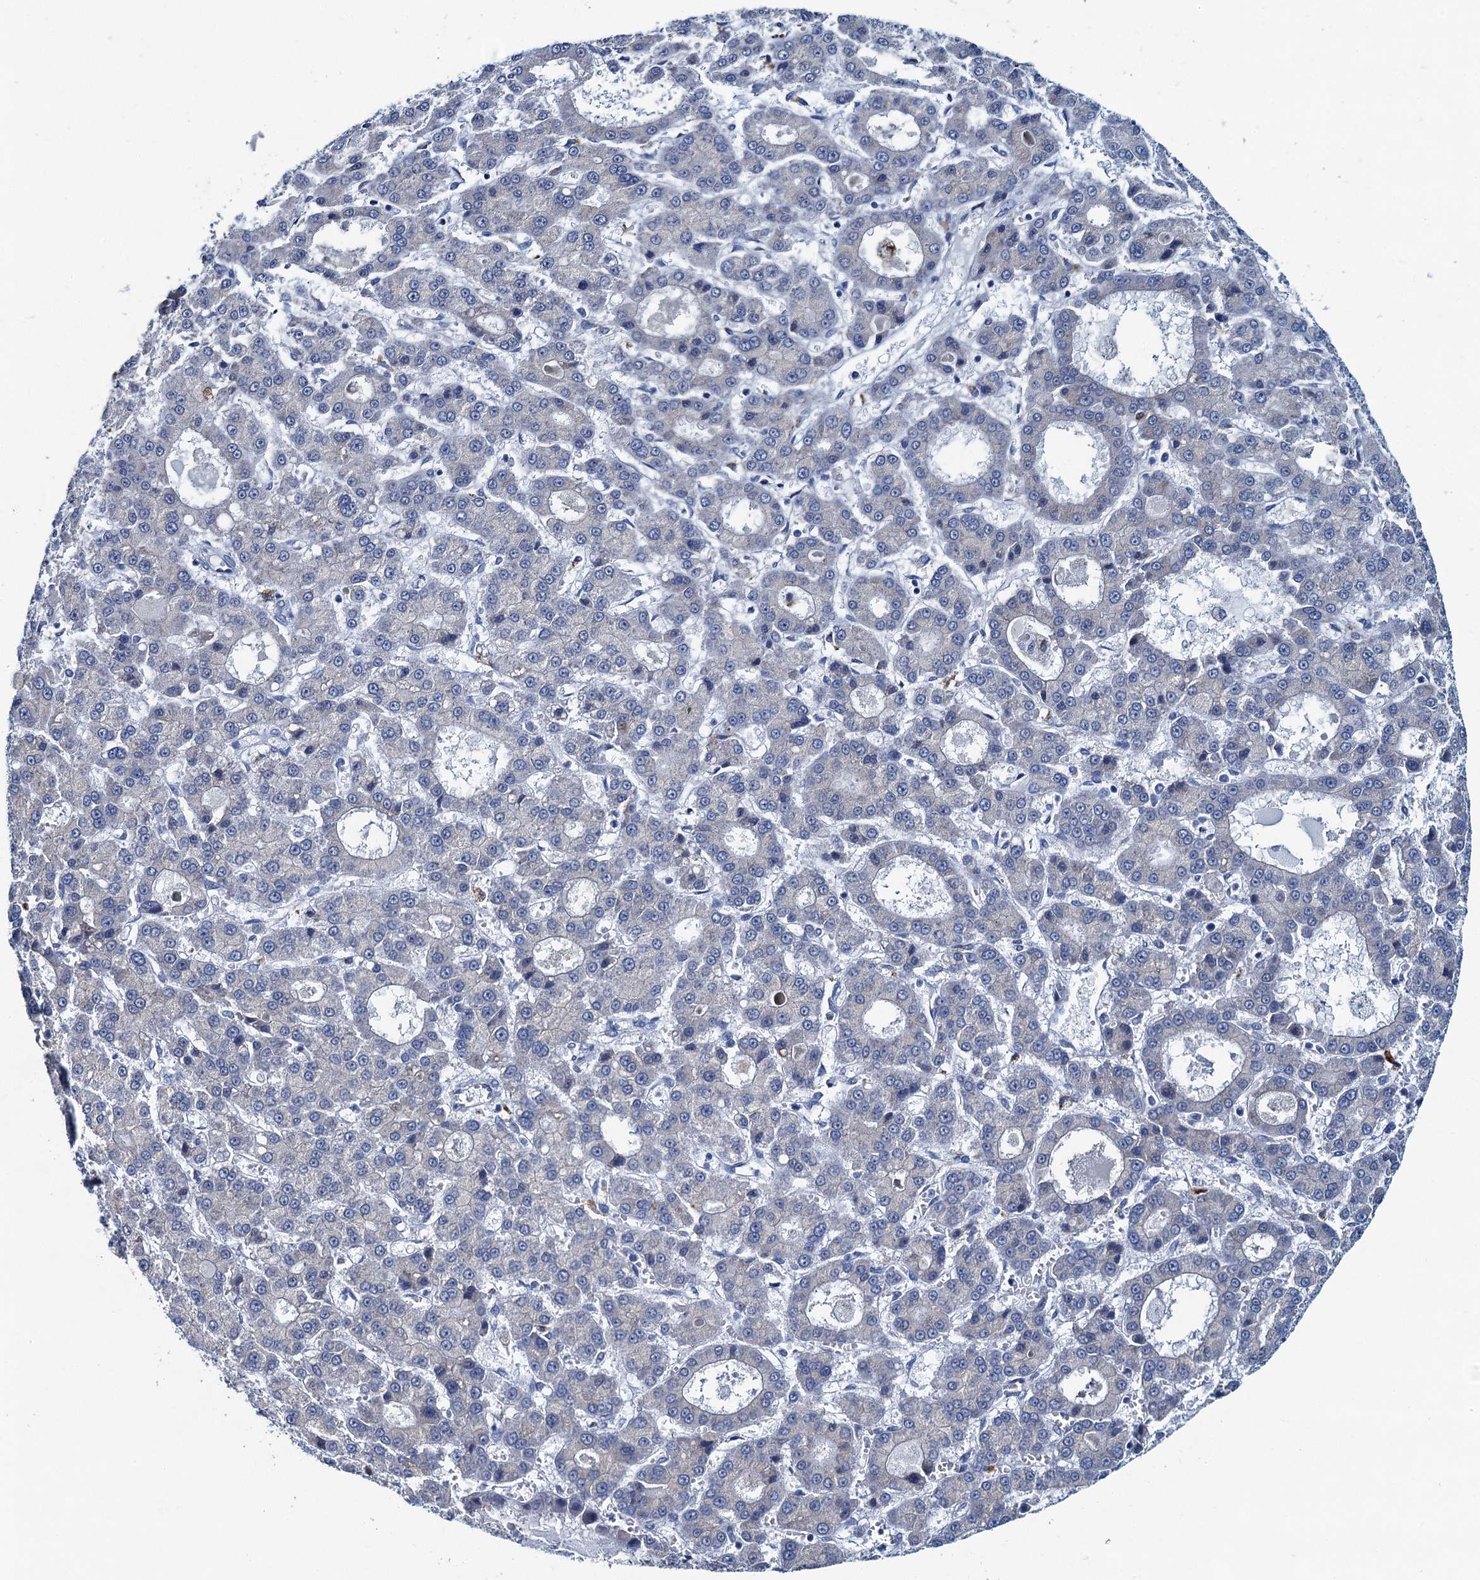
{"staining": {"intensity": "negative", "quantity": "none", "location": "none"}, "tissue": "liver cancer", "cell_type": "Tumor cells", "image_type": "cancer", "snomed": [{"axis": "morphology", "description": "Carcinoma, Hepatocellular, NOS"}, {"axis": "topography", "description": "Liver"}], "caption": "IHC image of human liver cancer stained for a protein (brown), which reveals no expression in tumor cells.", "gene": "HAPSTR1", "patient": {"sex": "male", "age": 70}}